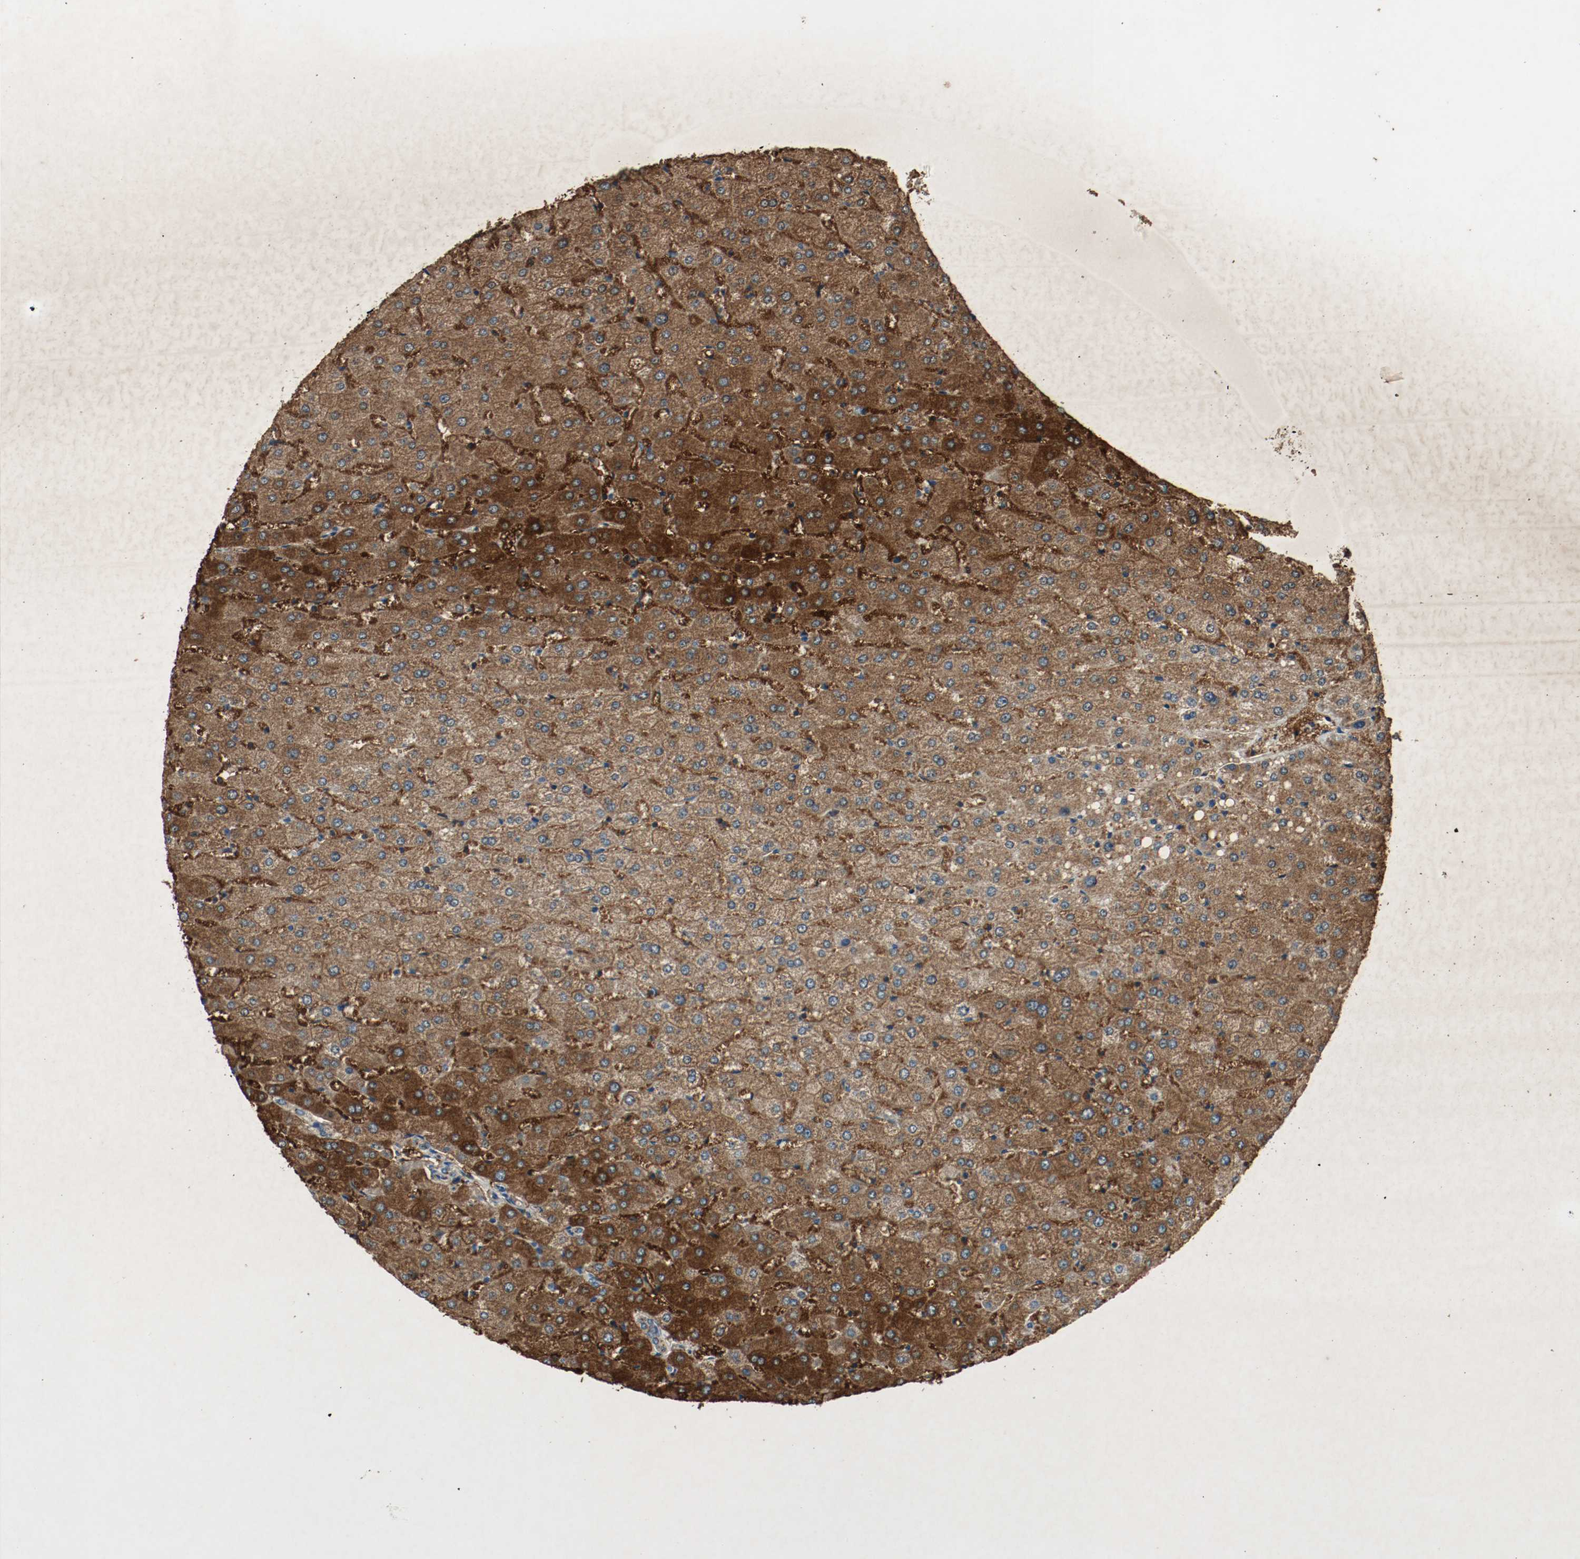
{"staining": {"intensity": "moderate", "quantity": ">75%", "location": "cytoplasmic/membranous"}, "tissue": "liver", "cell_type": "Cholangiocytes", "image_type": "normal", "snomed": [{"axis": "morphology", "description": "Normal tissue, NOS"}, {"axis": "morphology", "description": "Fibrosis, NOS"}, {"axis": "topography", "description": "Liver"}], "caption": "Cholangiocytes demonstrate moderate cytoplasmic/membranous expression in approximately >75% of cells in normal liver. (Brightfield microscopy of DAB IHC at high magnification).", "gene": "PLCG1", "patient": {"sex": "female", "age": 29}}